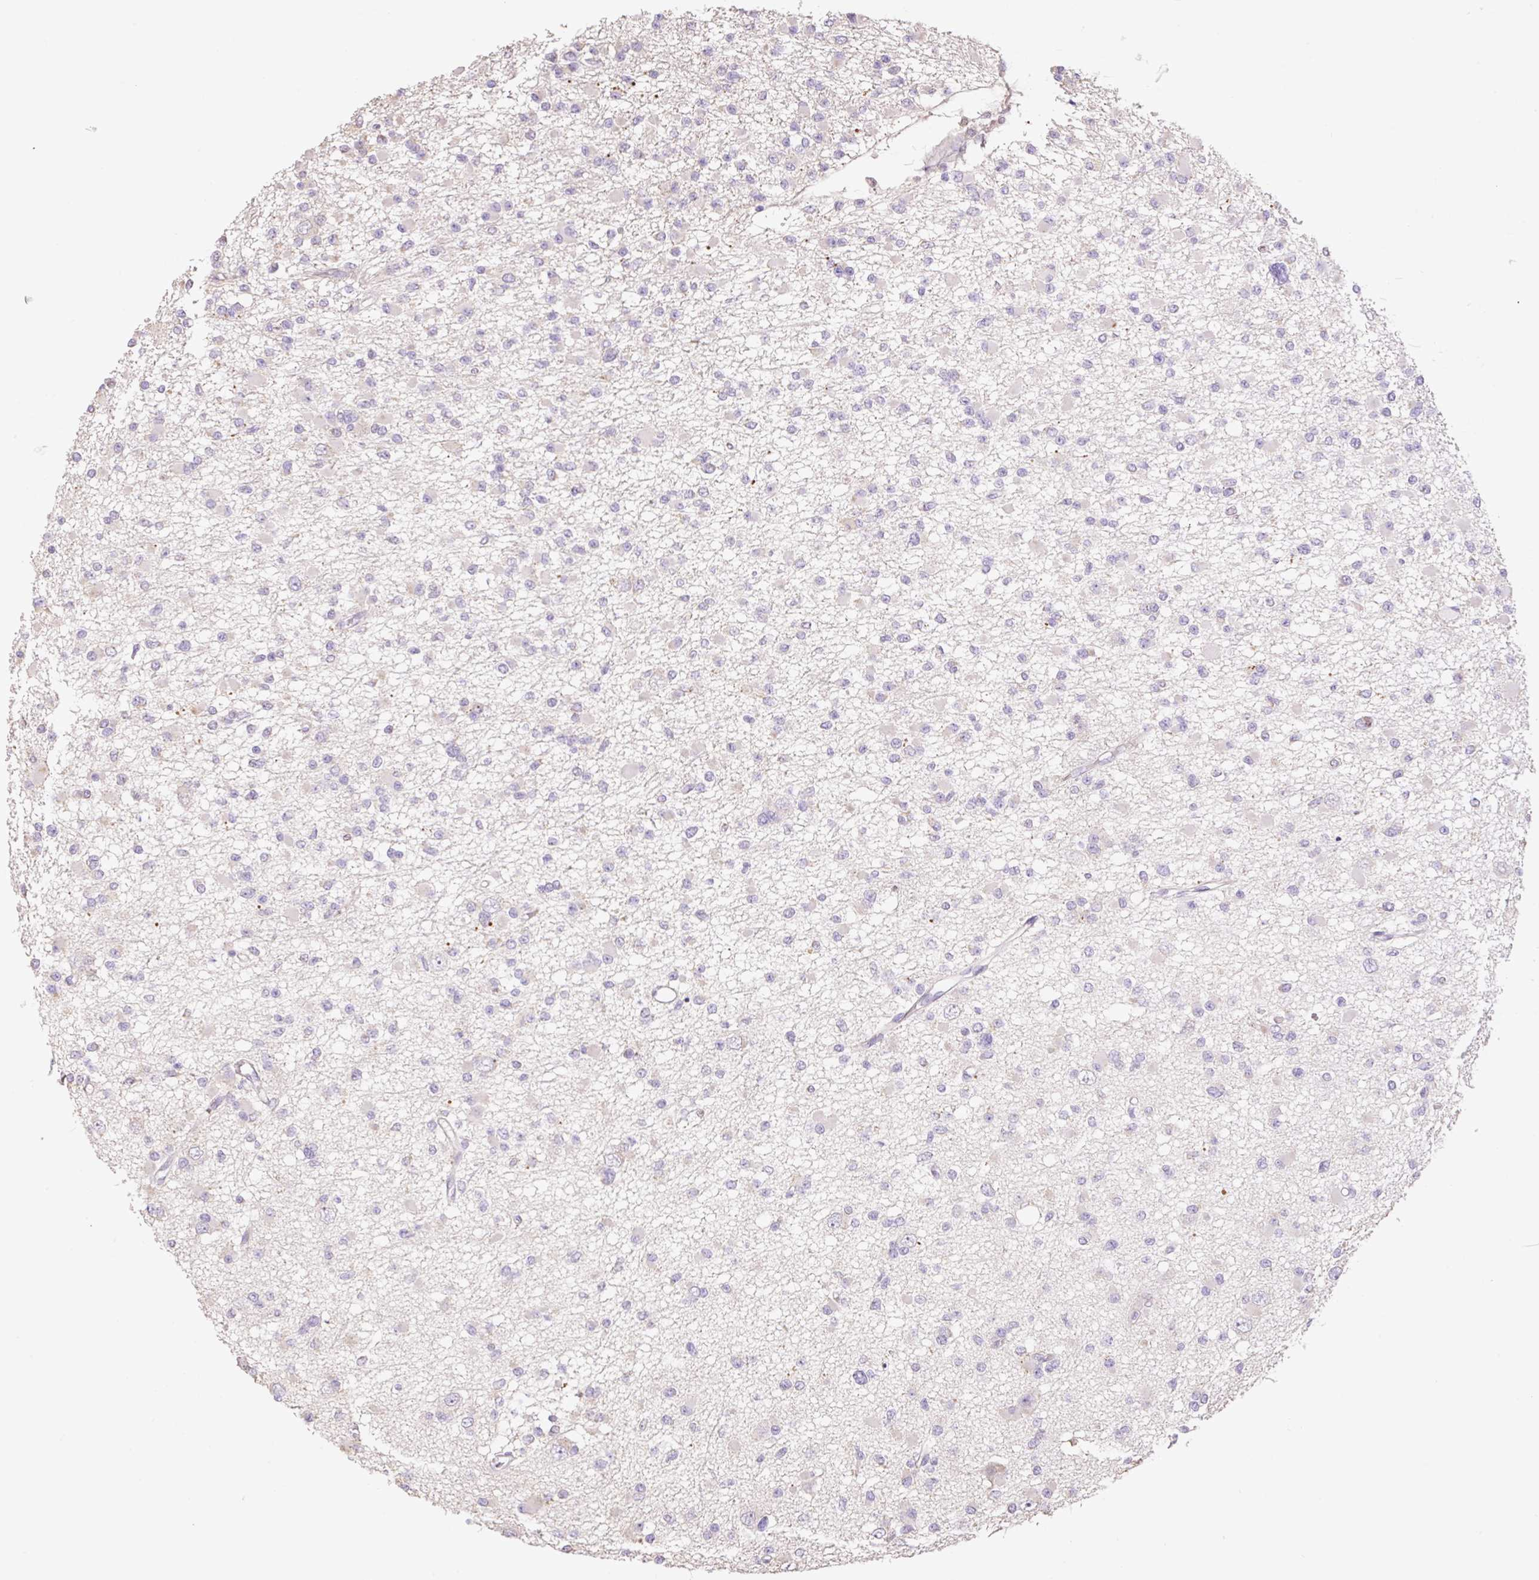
{"staining": {"intensity": "negative", "quantity": "none", "location": "none"}, "tissue": "glioma", "cell_type": "Tumor cells", "image_type": "cancer", "snomed": [{"axis": "morphology", "description": "Glioma, malignant, Low grade"}, {"axis": "topography", "description": "Brain"}], "caption": "Immunohistochemistry histopathology image of glioma stained for a protein (brown), which exhibits no staining in tumor cells.", "gene": "COPZ2", "patient": {"sex": "female", "age": 22}}